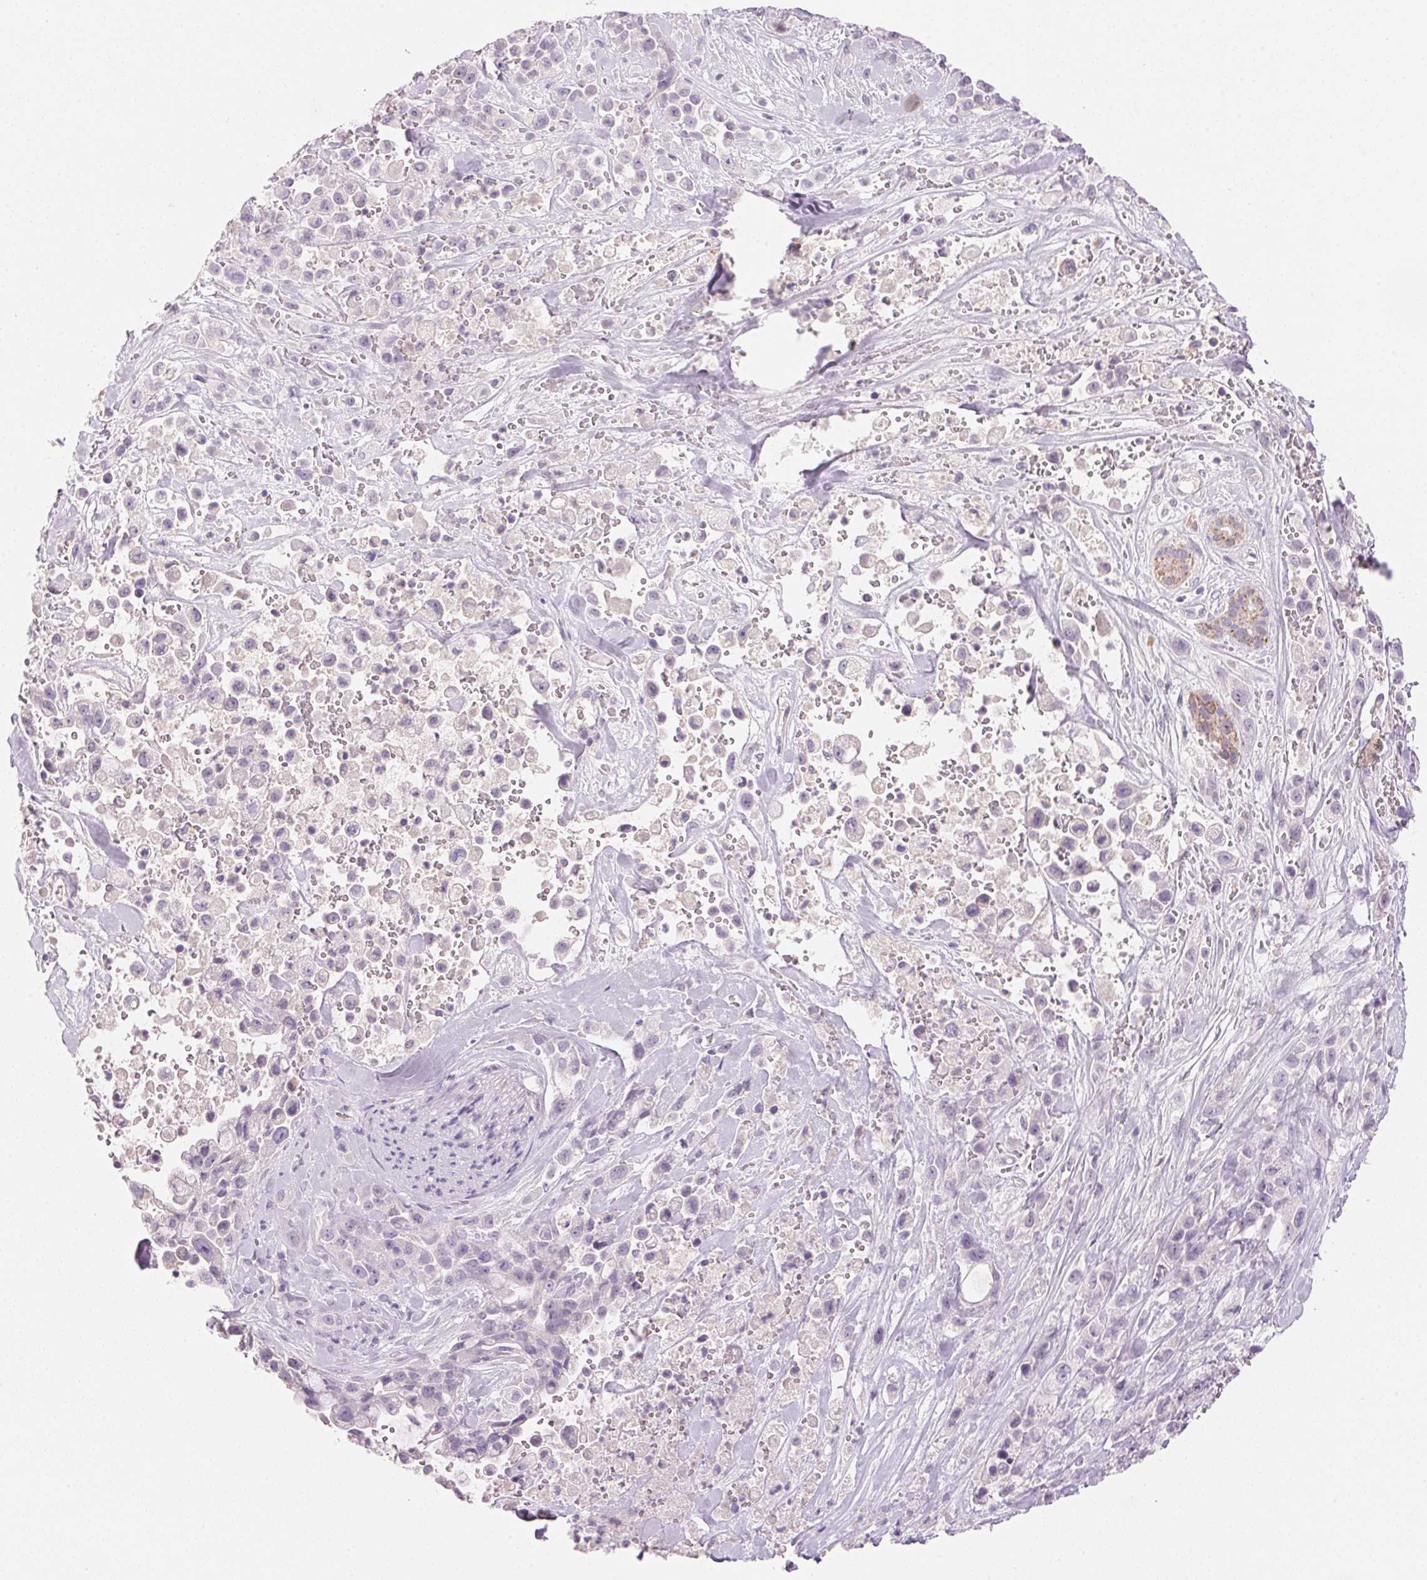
{"staining": {"intensity": "negative", "quantity": "none", "location": "none"}, "tissue": "pancreatic cancer", "cell_type": "Tumor cells", "image_type": "cancer", "snomed": [{"axis": "morphology", "description": "Adenocarcinoma, NOS"}, {"axis": "topography", "description": "Pancreas"}], "caption": "Immunohistochemistry (IHC) of human pancreatic adenocarcinoma demonstrates no expression in tumor cells. The staining was performed using DAB (3,3'-diaminobenzidine) to visualize the protein expression in brown, while the nuclei were stained in blue with hematoxylin (Magnification: 20x).", "gene": "CYP11B1", "patient": {"sex": "male", "age": 44}}